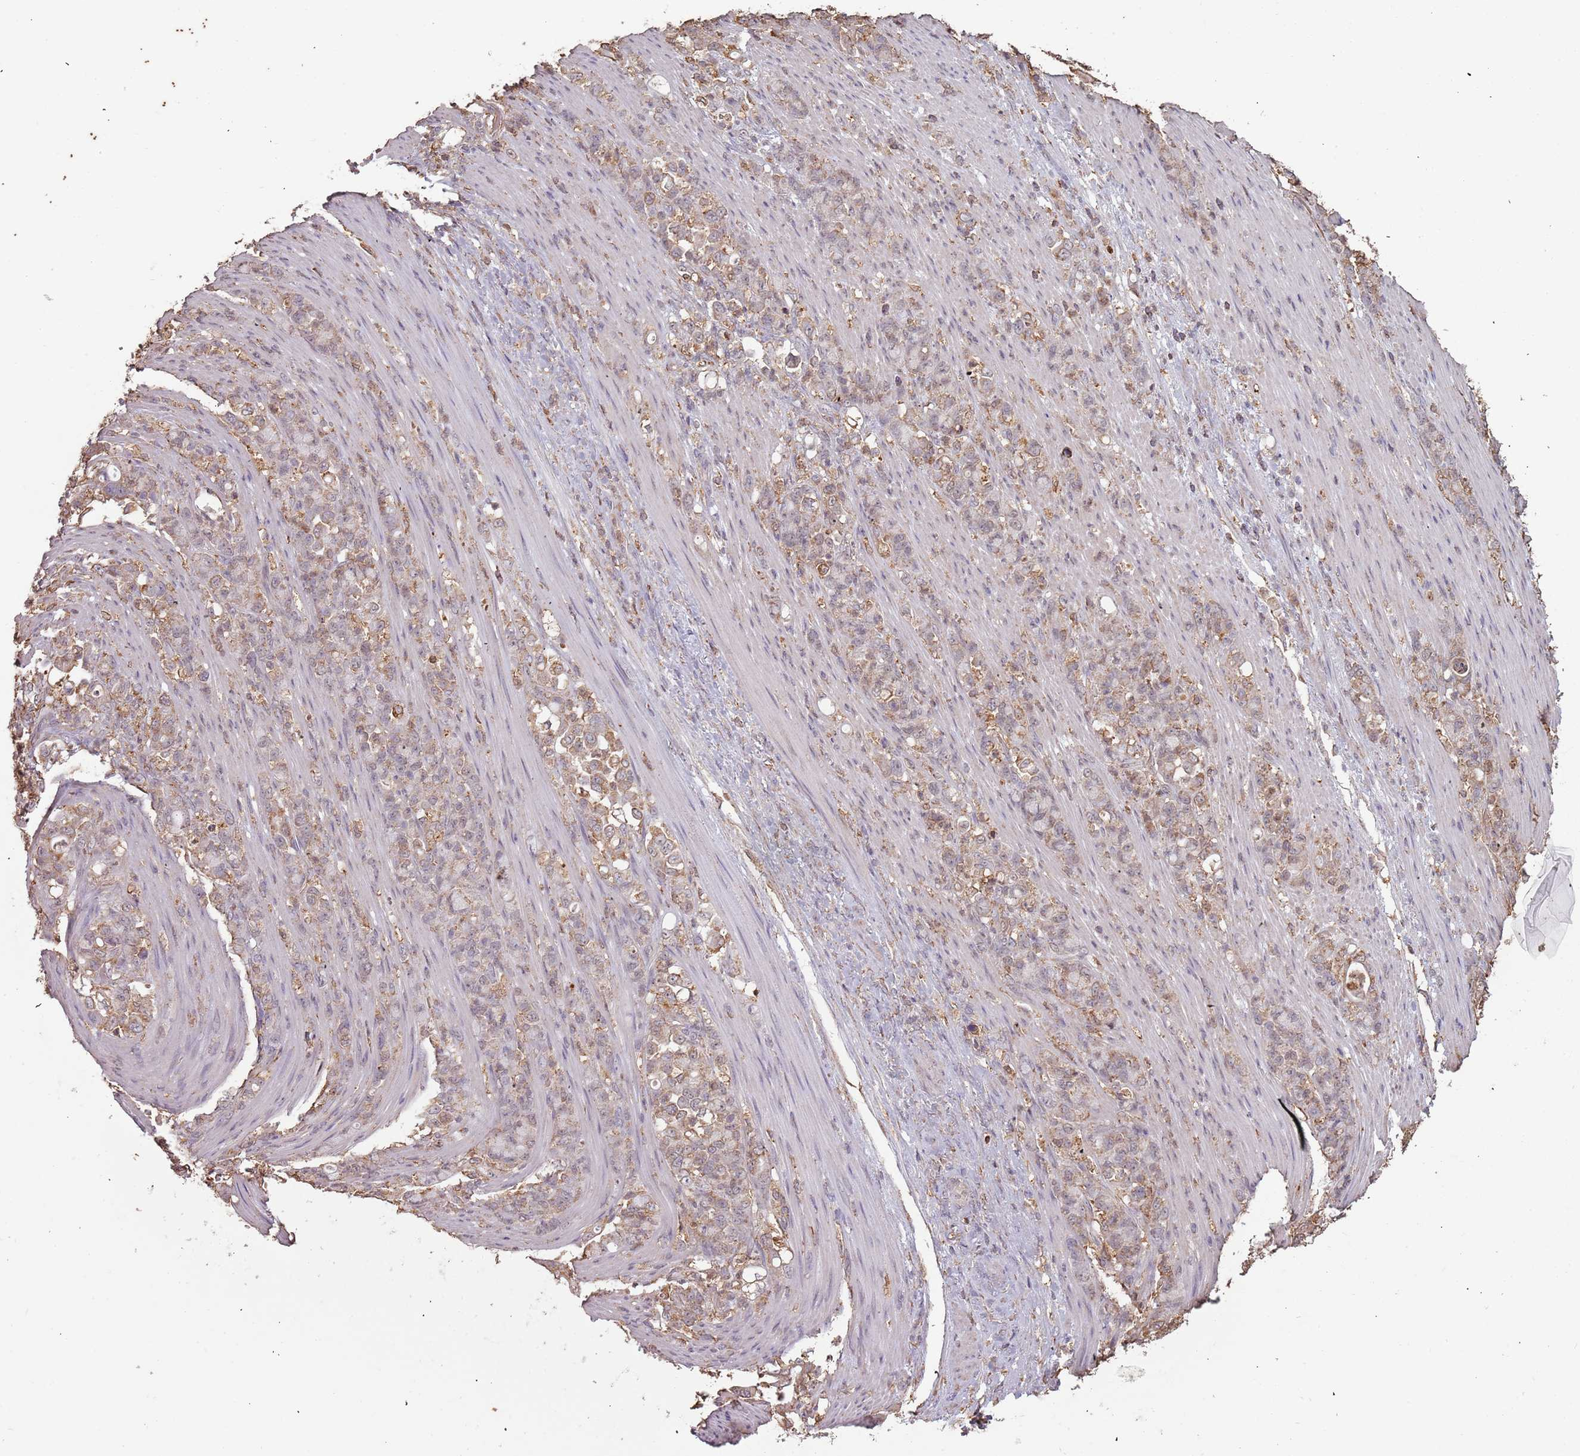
{"staining": {"intensity": "weak", "quantity": "25%-75%", "location": "cytoplasmic/membranous"}, "tissue": "stomach cancer", "cell_type": "Tumor cells", "image_type": "cancer", "snomed": [{"axis": "morphology", "description": "Normal tissue, NOS"}, {"axis": "morphology", "description": "Adenocarcinoma, NOS"}, {"axis": "topography", "description": "Stomach"}], "caption": "There is low levels of weak cytoplasmic/membranous expression in tumor cells of stomach adenocarcinoma, as demonstrated by immunohistochemical staining (brown color).", "gene": "ATOSB", "patient": {"sex": "female", "age": 79}}